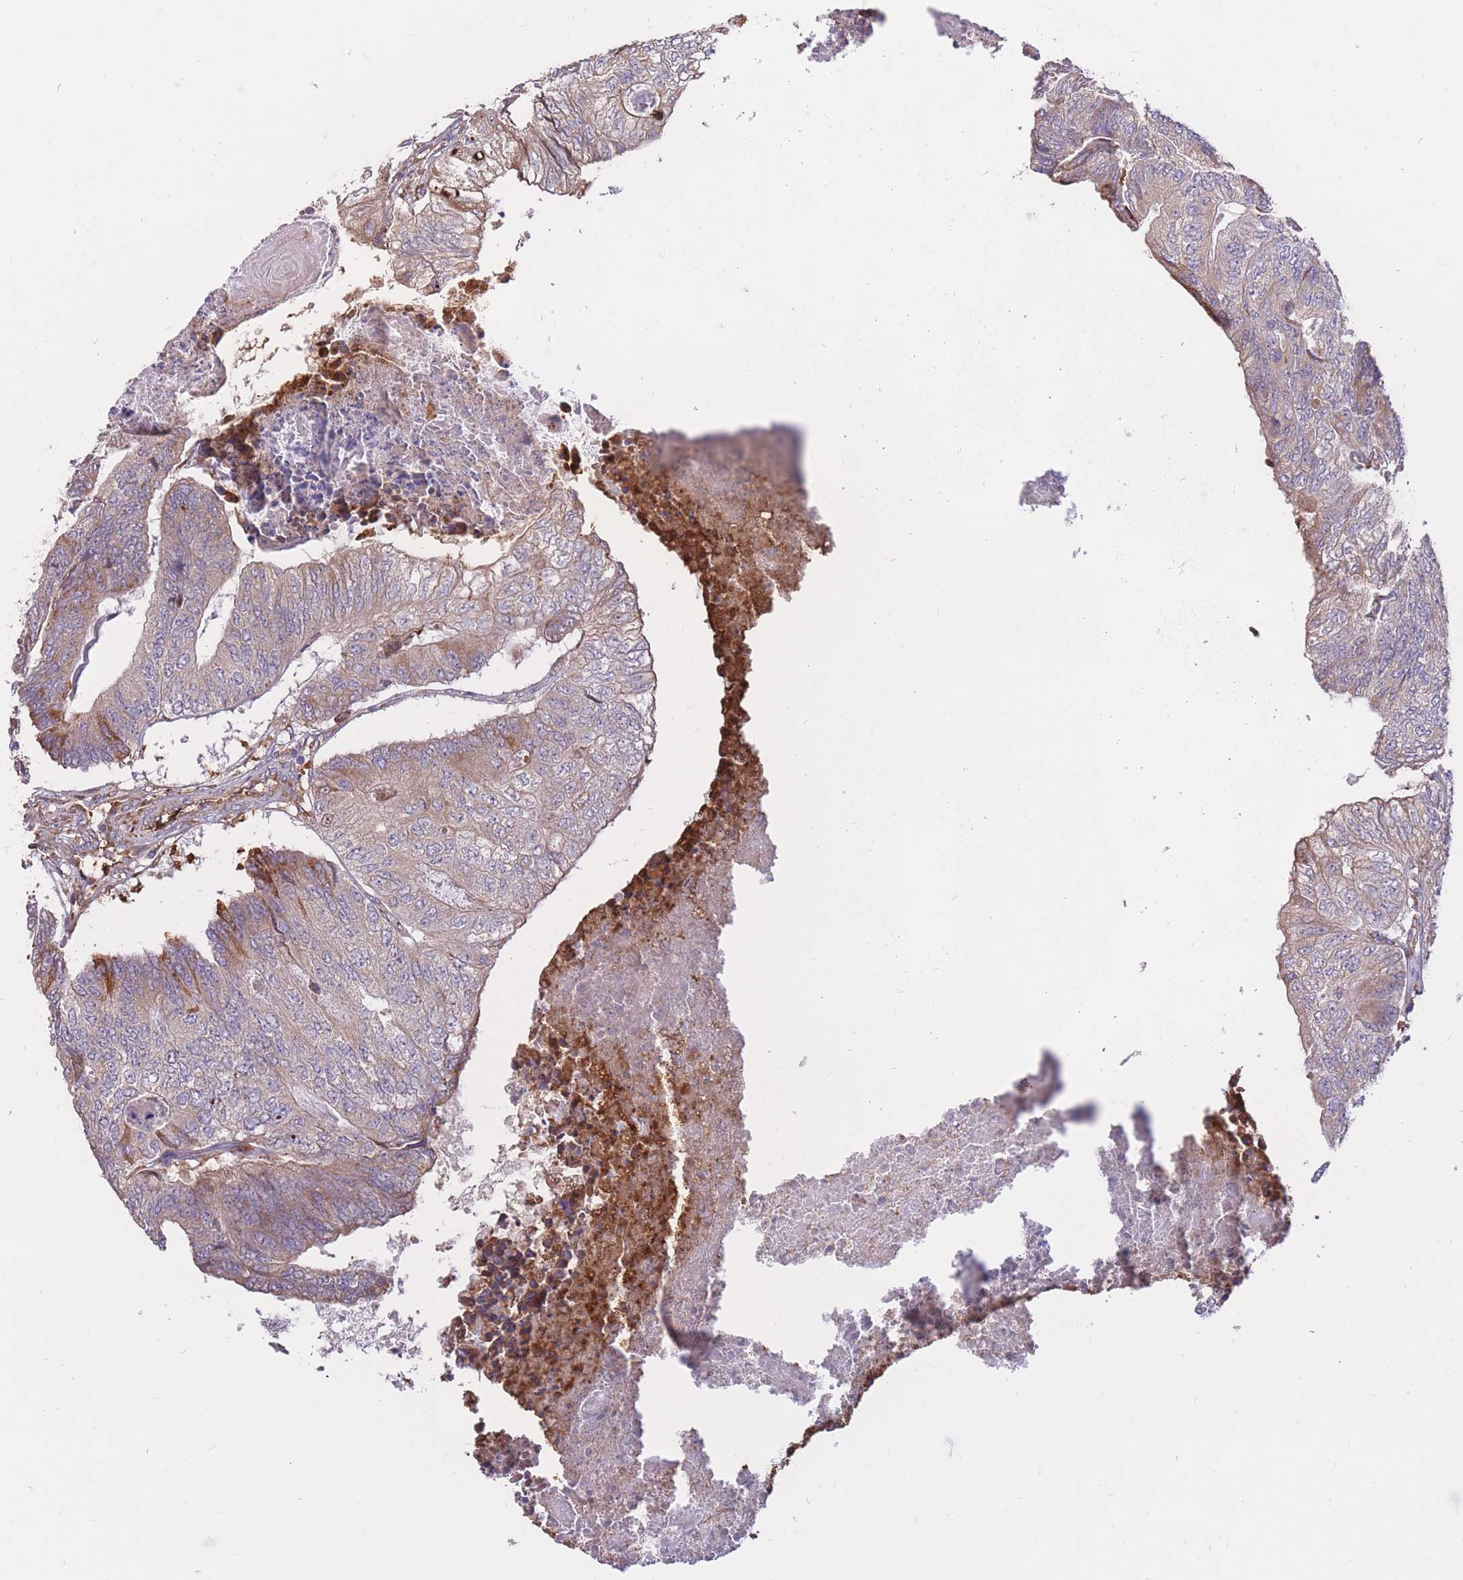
{"staining": {"intensity": "moderate", "quantity": "<25%", "location": "cytoplasmic/membranous"}, "tissue": "colorectal cancer", "cell_type": "Tumor cells", "image_type": "cancer", "snomed": [{"axis": "morphology", "description": "Adenocarcinoma, NOS"}, {"axis": "topography", "description": "Colon"}], "caption": "Colorectal cancer (adenocarcinoma) stained for a protein shows moderate cytoplasmic/membranous positivity in tumor cells. (IHC, brightfield microscopy, high magnification).", "gene": "ATP10D", "patient": {"sex": "female", "age": 67}}